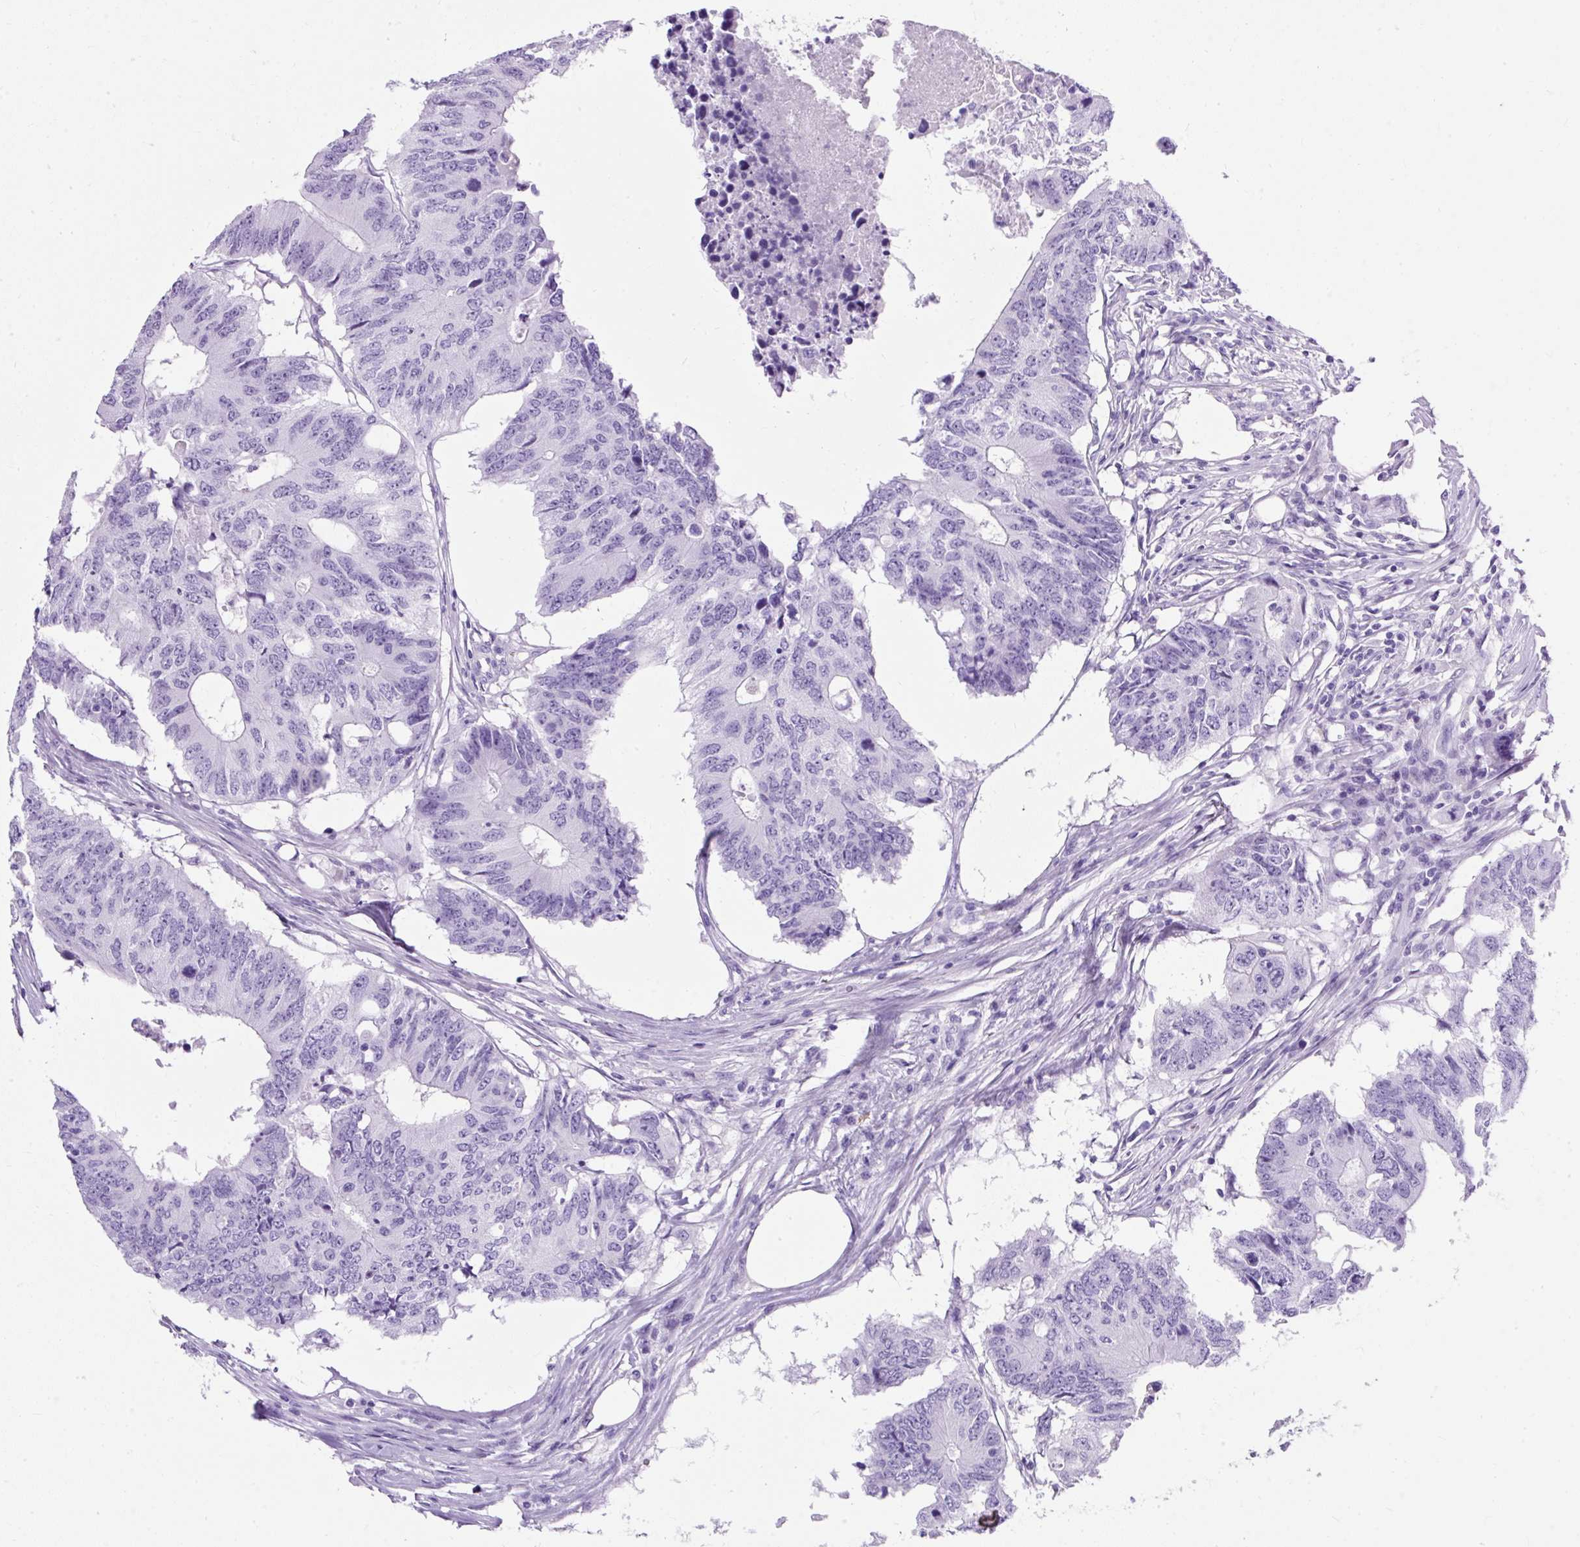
{"staining": {"intensity": "negative", "quantity": "none", "location": "none"}, "tissue": "colorectal cancer", "cell_type": "Tumor cells", "image_type": "cancer", "snomed": [{"axis": "morphology", "description": "Adenocarcinoma, NOS"}, {"axis": "topography", "description": "Colon"}], "caption": "There is no significant positivity in tumor cells of colorectal cancer.", "gene": "PVALB", "patient": {"sex": "male", "age": 71}}